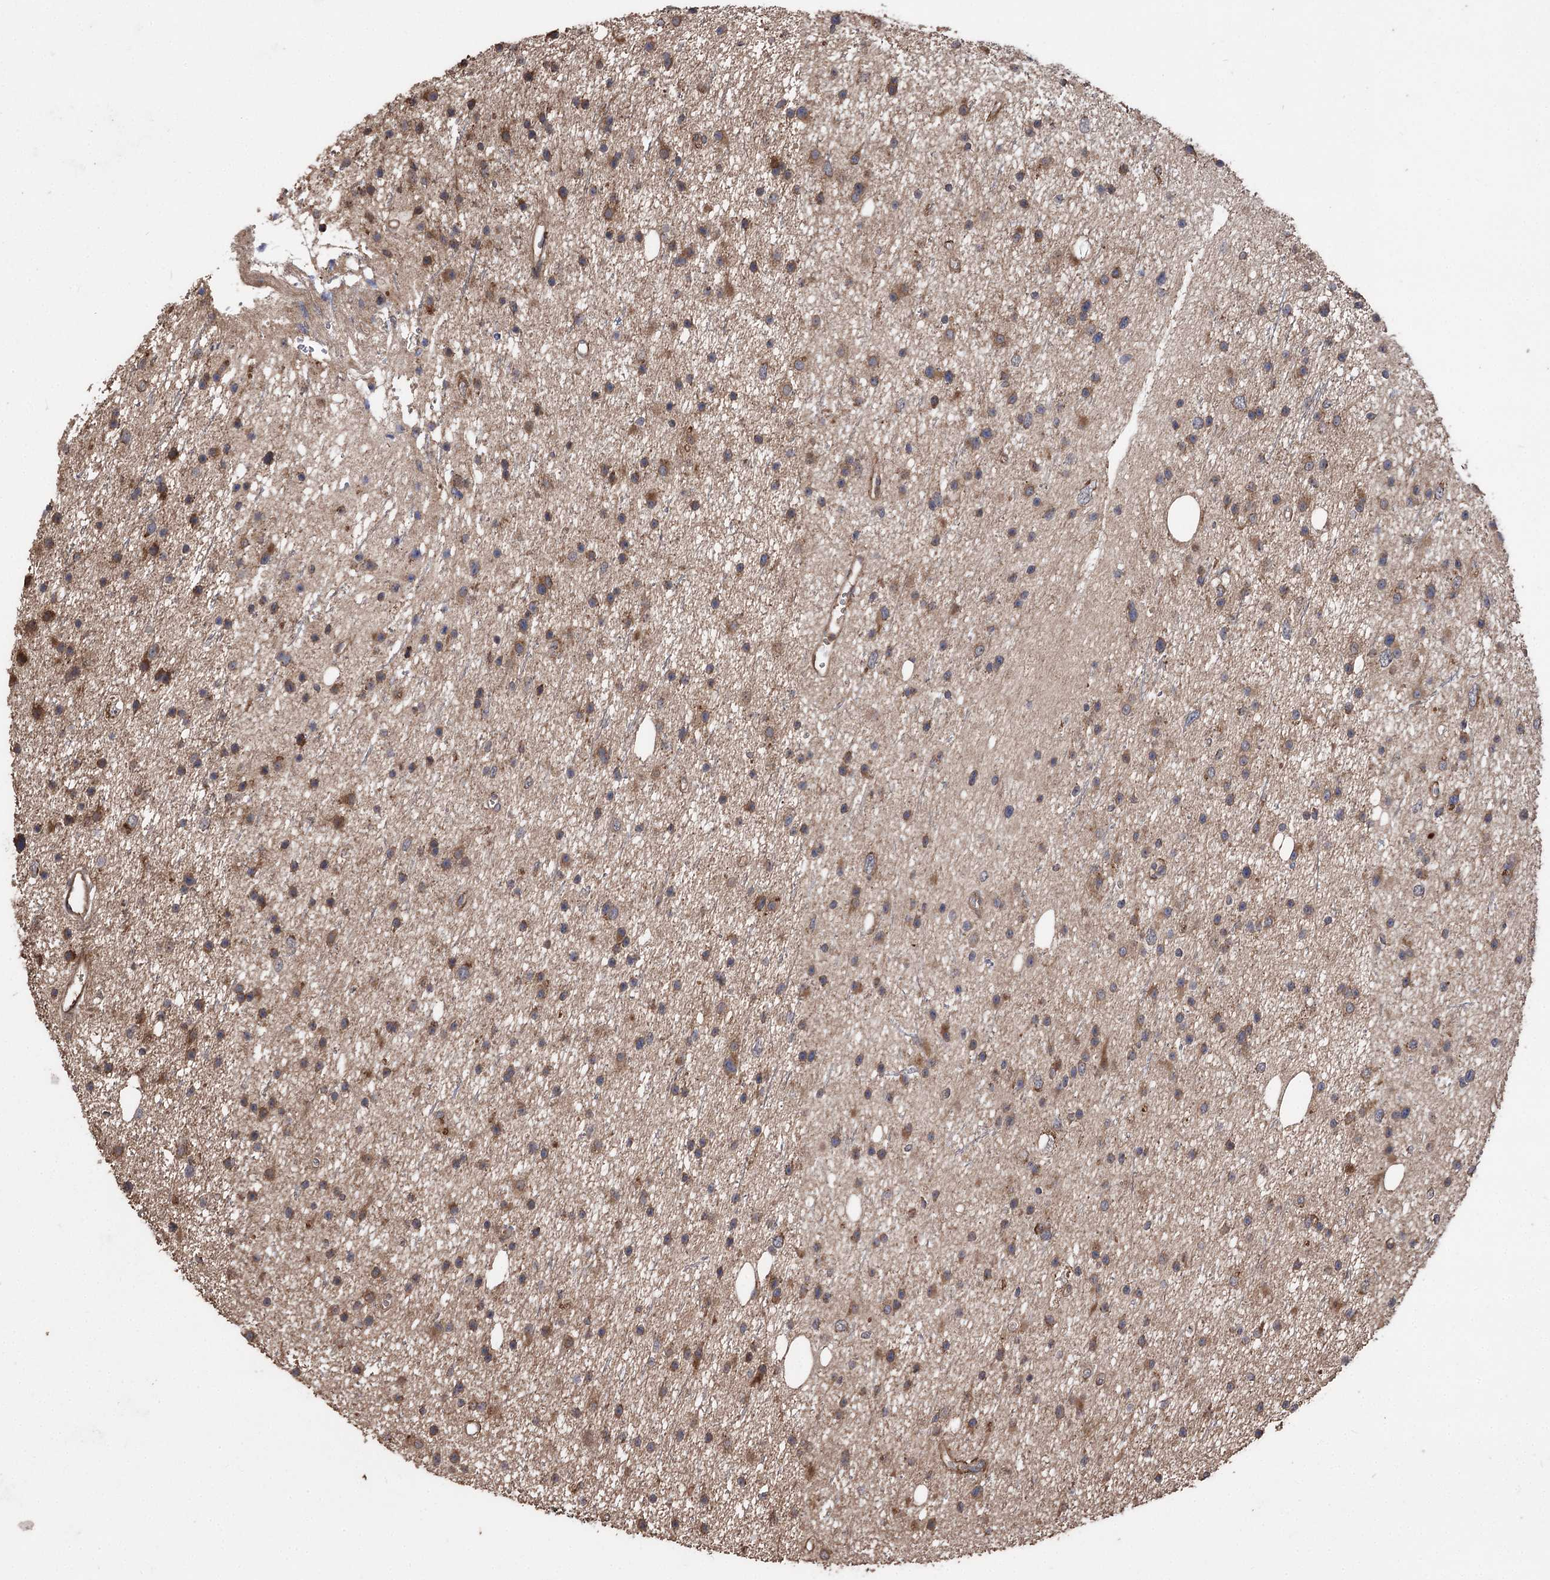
{"staining": {"intensity": "moderate", "quantity": "25%-75%", "location": "cytoplasmic/membranous"}, "tissue": "glioma", "cell_type": "Tumor cells", "image_type": "cancer", "snomed": [{"axis": "morphology", "description": "Glioma, malignant, Low grade"}, {"axis": "topography", "description": "Cerebral cortex"}], "caption": "Immunohistochemical staining of human glioma reveals medium levels of moderate cytoplasmic/membranous protein positivity in approximately 25%-75% of tumor cells.", "gene": "RASSF3", "patient": {"sex": "female", "age": 39}}